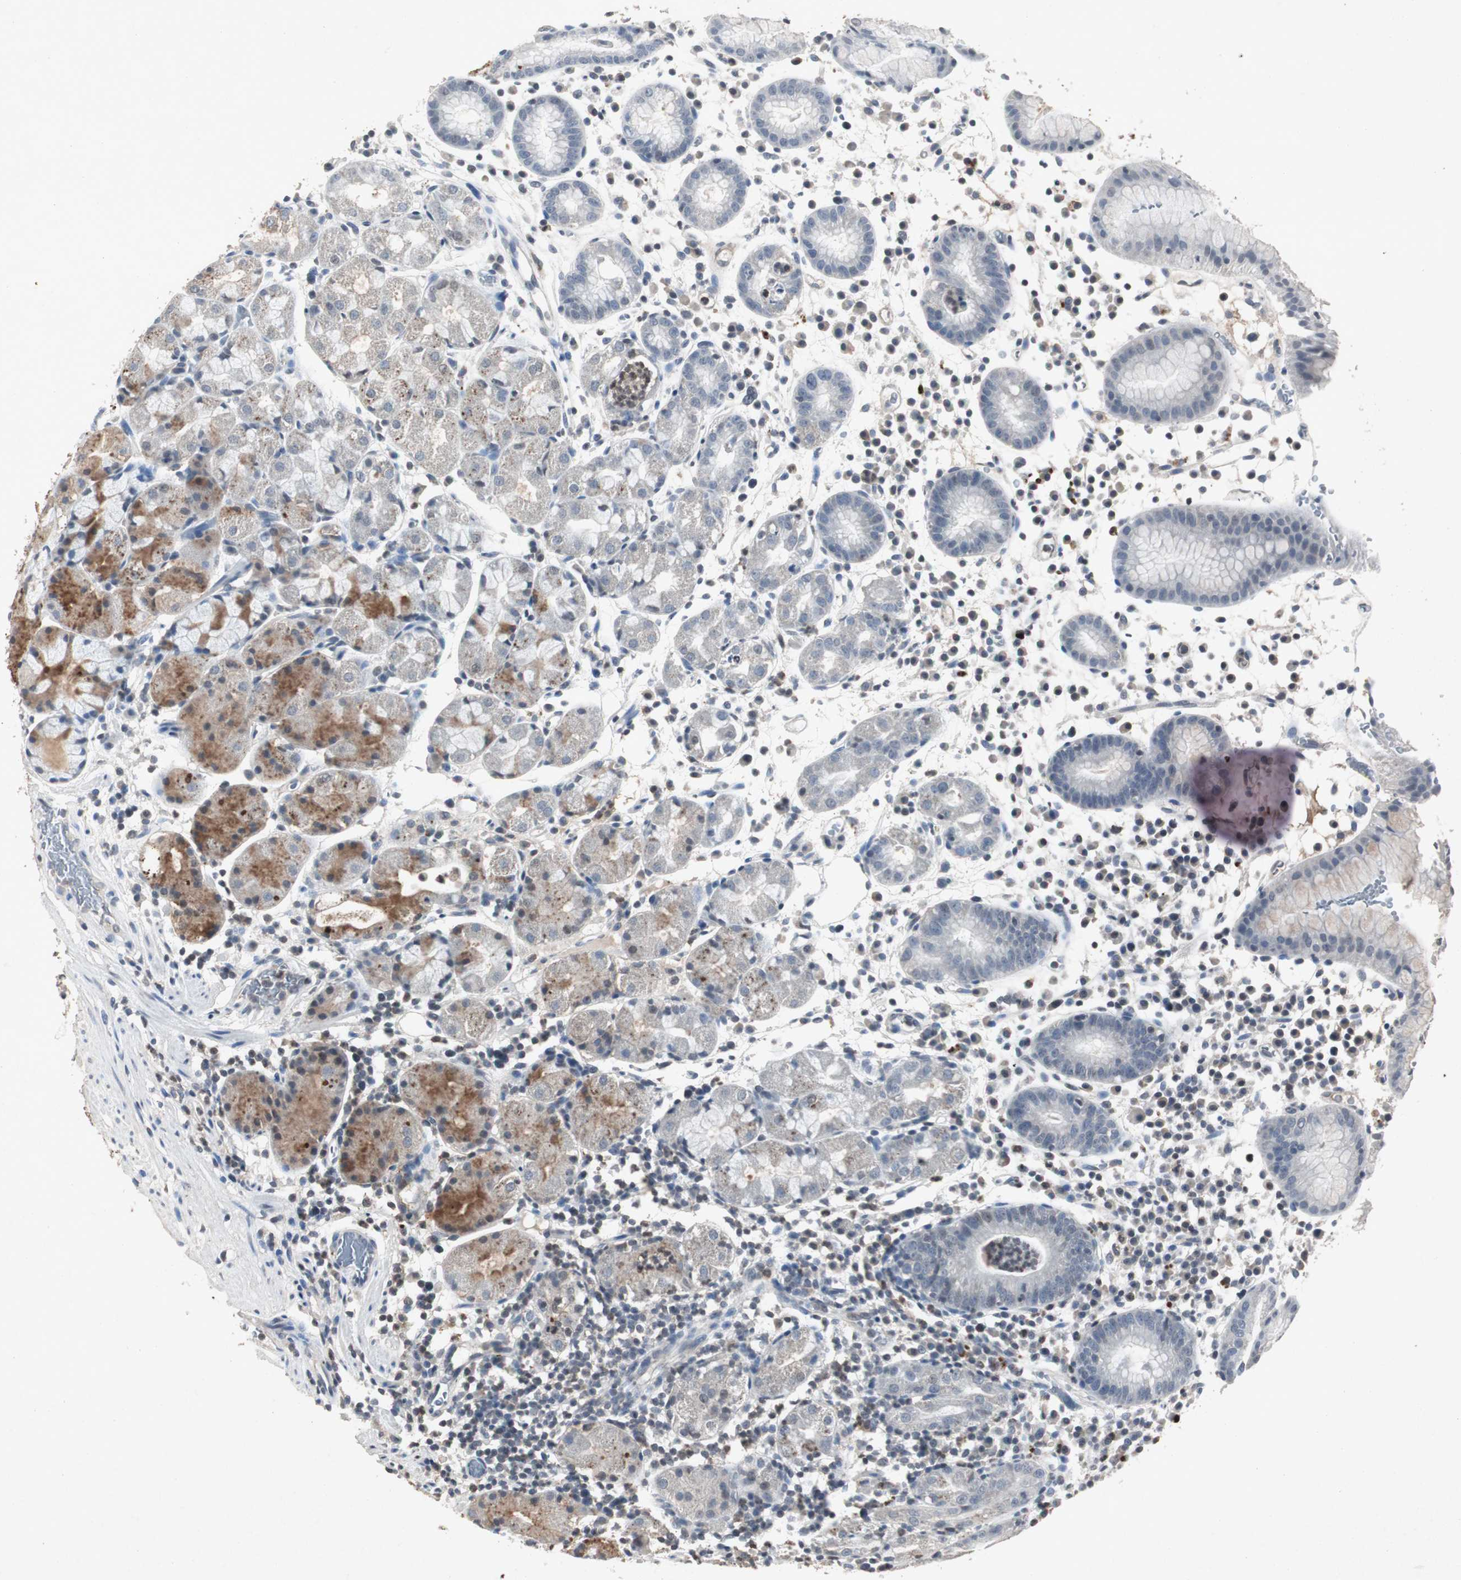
{"staining": {"intensity": "strong", "quantity": "<25%", "location": "cytoplasmic/membranous"}, "tissue": "stomach", "cell_type": "Glandular cells", "image_type": "normal", "snomed": [{"axis": "morphology", "description": "Normal tissue, NOS"}, {"axis": "topography", "description": "Stomach"}, {"axis": "topography", "description": "Stomach, lower"}], "caption": "This histopathology image shows unremarkable stomach stained with immunohistochemistry (IHC) to label a protein in brown. The cytoplasmic/membranous of glandular cells show strong positivity for the protein. Nuclei are counter-stained blue.", "gene": "ADNP2", "patient": {"sex": "female", "age": 75}}